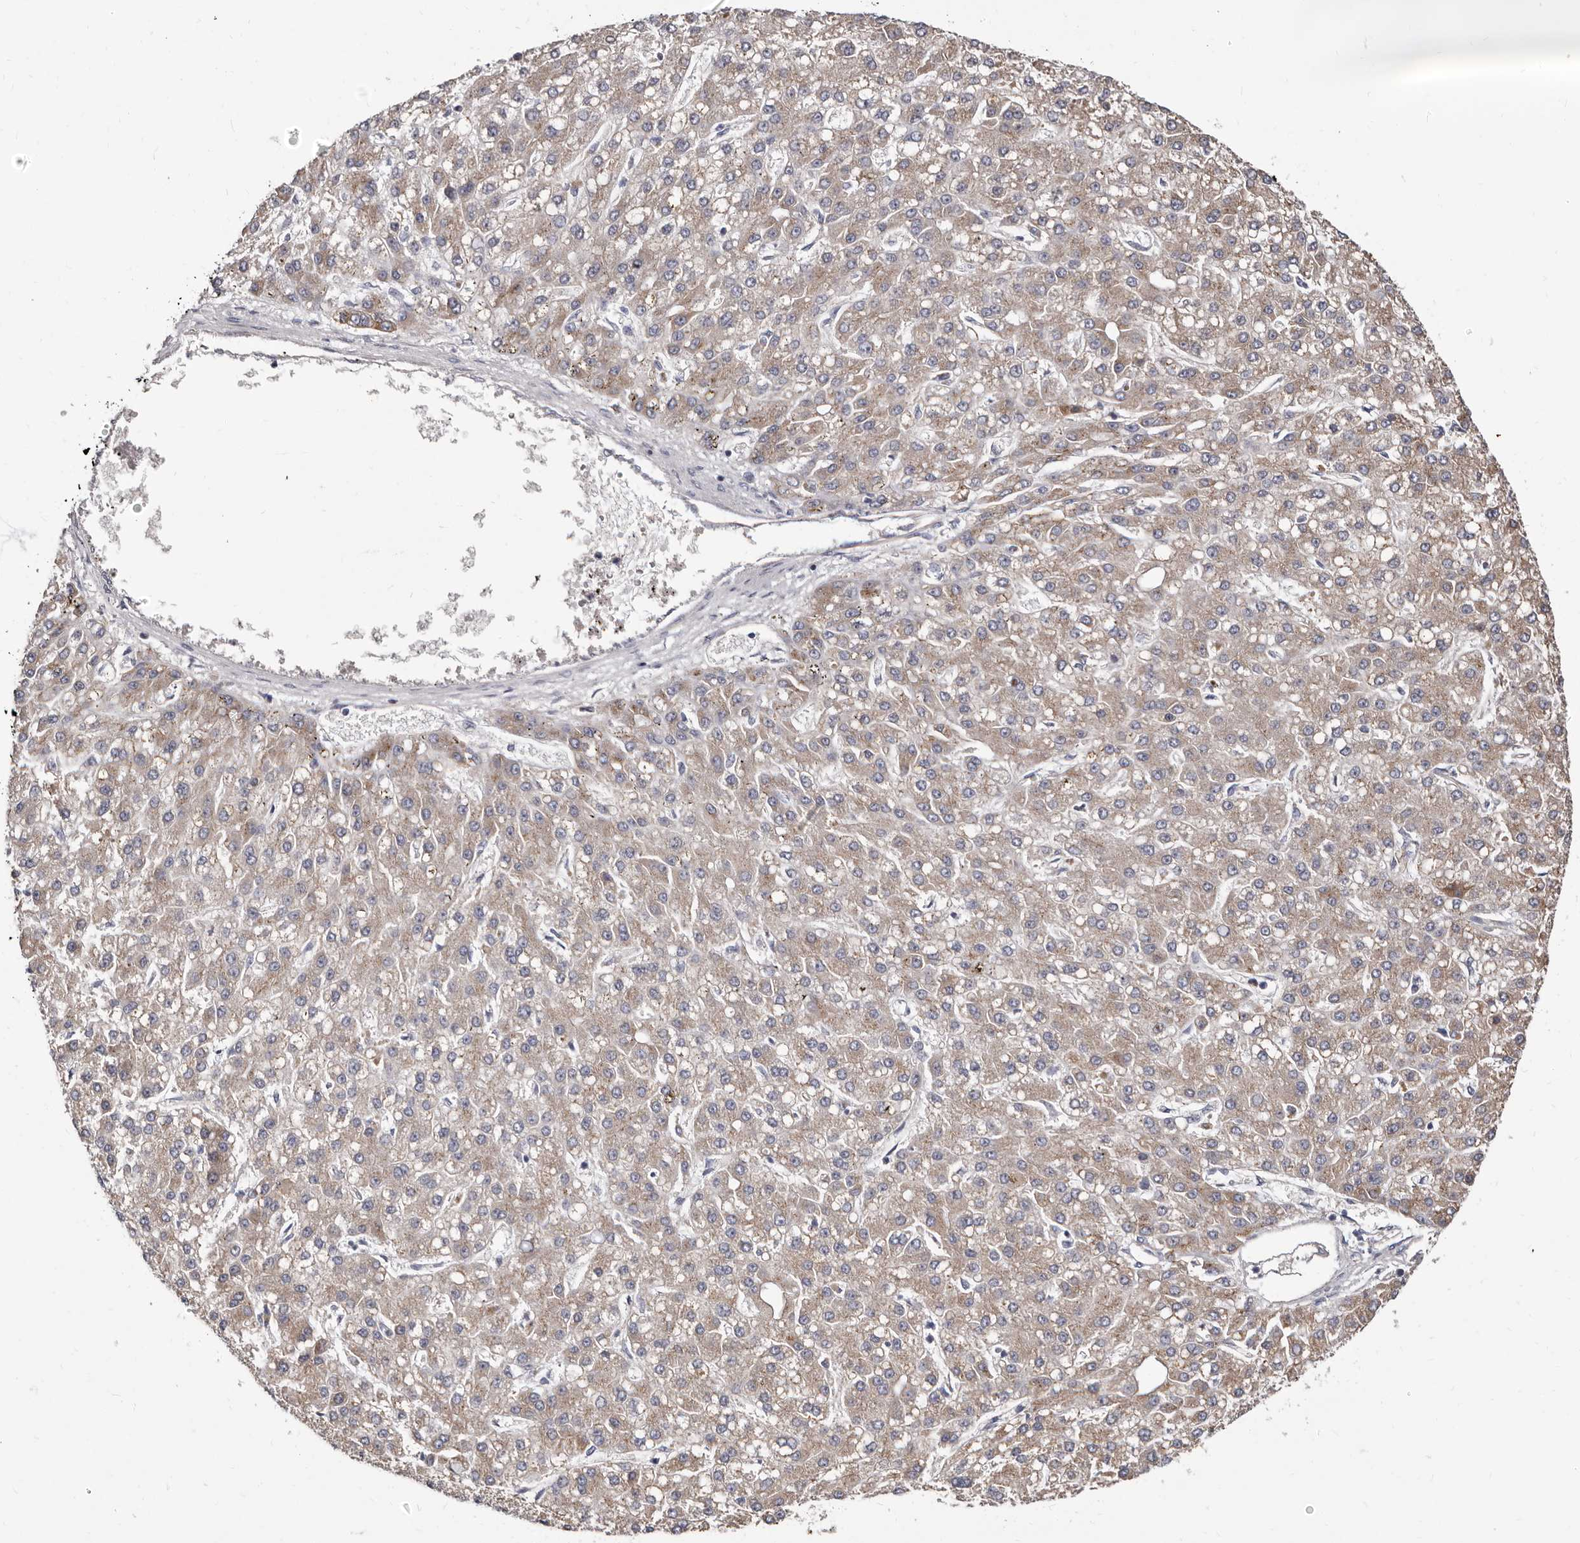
{"staining": {"intensity": "weak", "quantity": "<25%", "location": "cytoplasmic/membranous"}, "tissue": "liver cancer", "cell_type": "Tumor cells", "image_type": "cancer", "snomed": [{"axis": "morphology", "description": "Carcinoma, Hepatocellular, NOS"}, {"axis": "topography", "description": "Liver"}], "caption": "Immunohistochemical staining of liver hepatocellular carcinoma shows no significant expression in tumor cells. (IHC, brightfield microscopy, high magnification).", "gene": "ASIC5", "patient": {"sex": "male", "age": 67}}